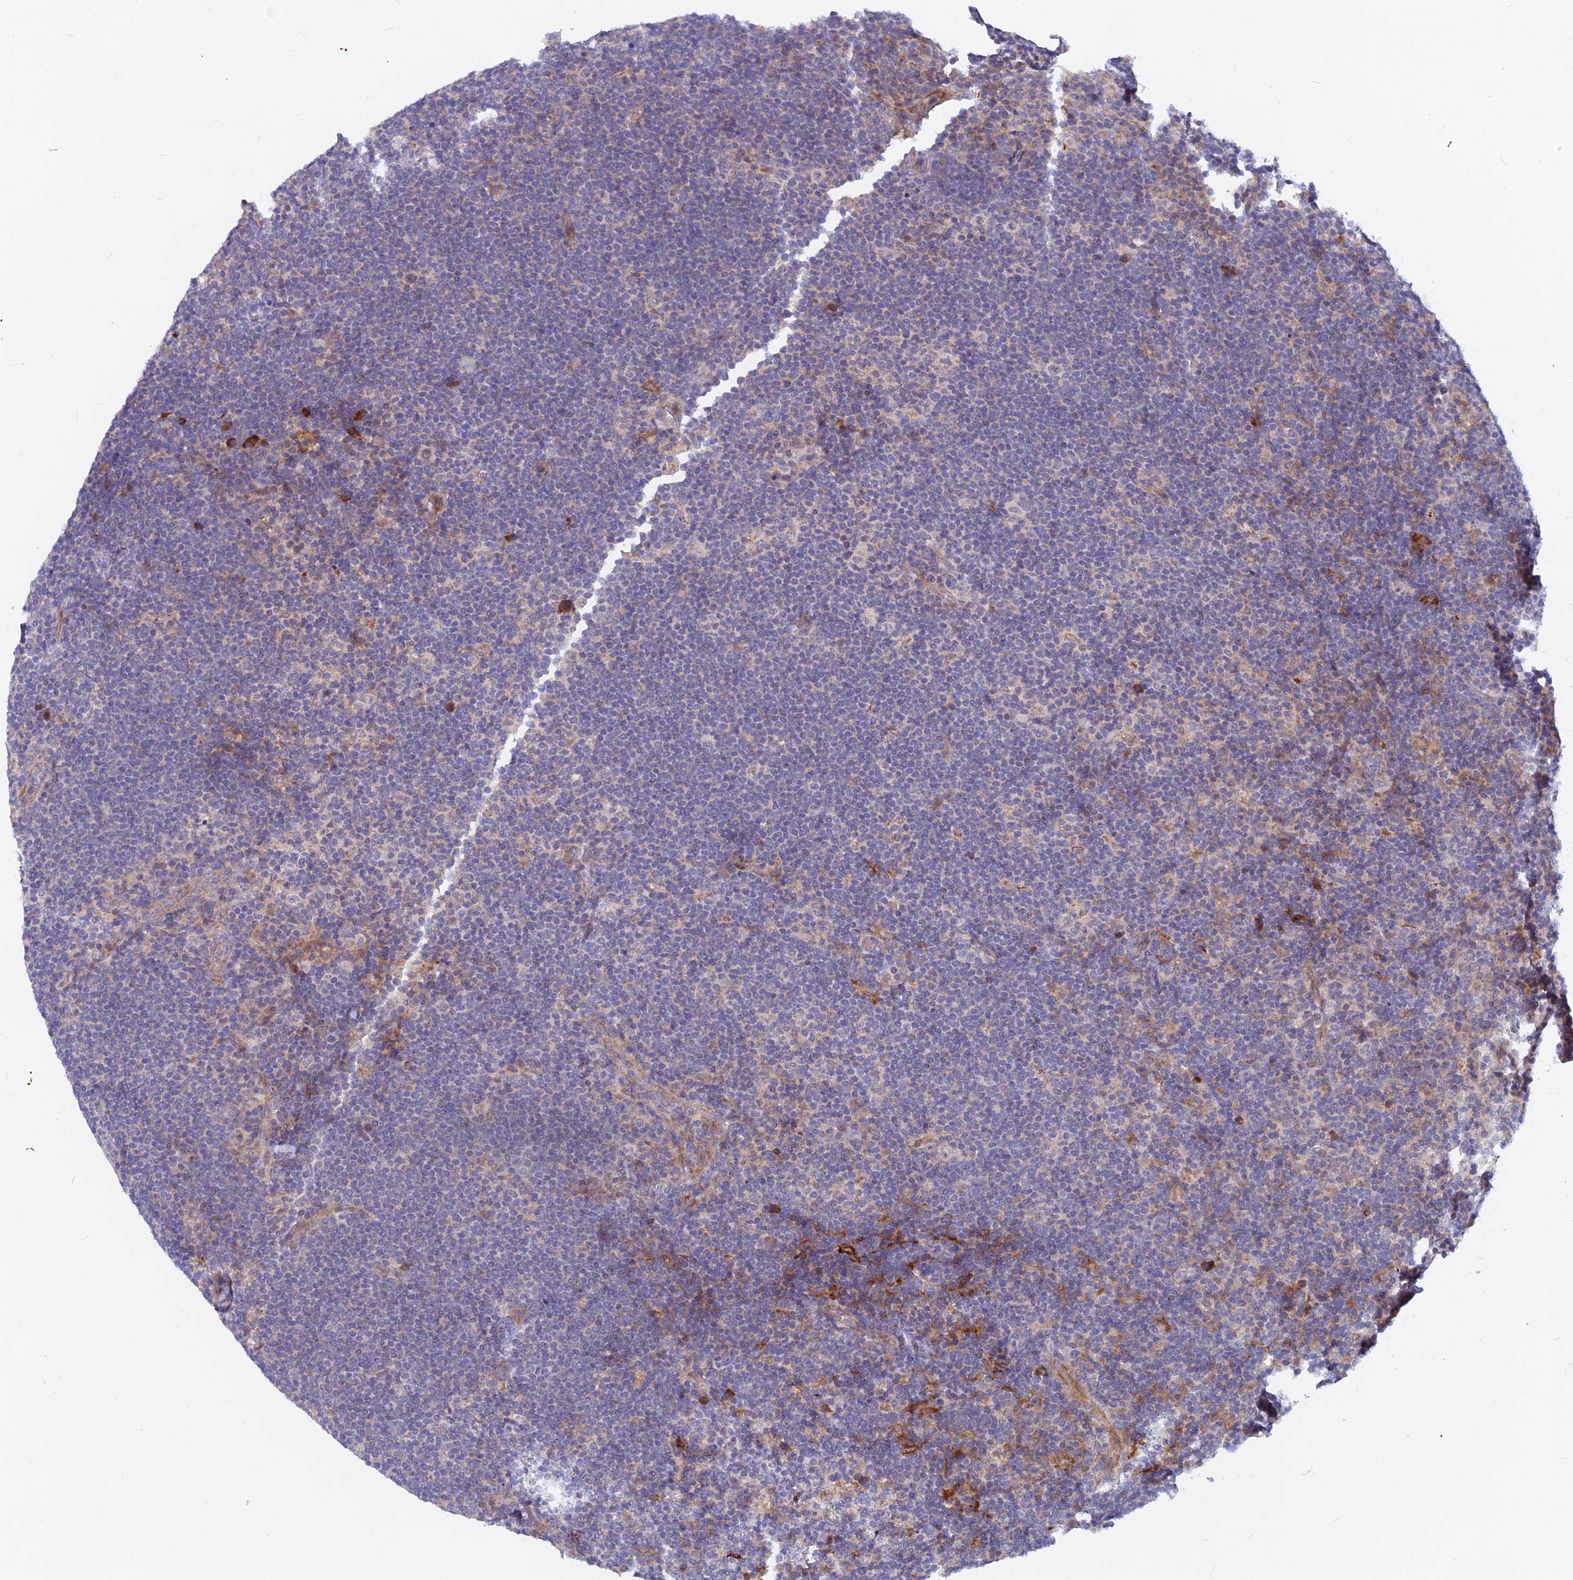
{"staining": {"intensity": "negative", "quantity": "none", "location": "none"}, "tissue": "lymphoma", "cell_type": "Tumor cells", "image_type": "cancer", "snomed": [{"axis": "morphology", "description": "Hodgkin's disease, NOS"}, {"axis": "topography", "description": "Lymph node"}], "caption": "Lymphoma was stained to show a protein in brown. There is no significant positivity in tumor cells.", "gene": "DNAJC16", "patient": {"sex": "female", "age": 57}}